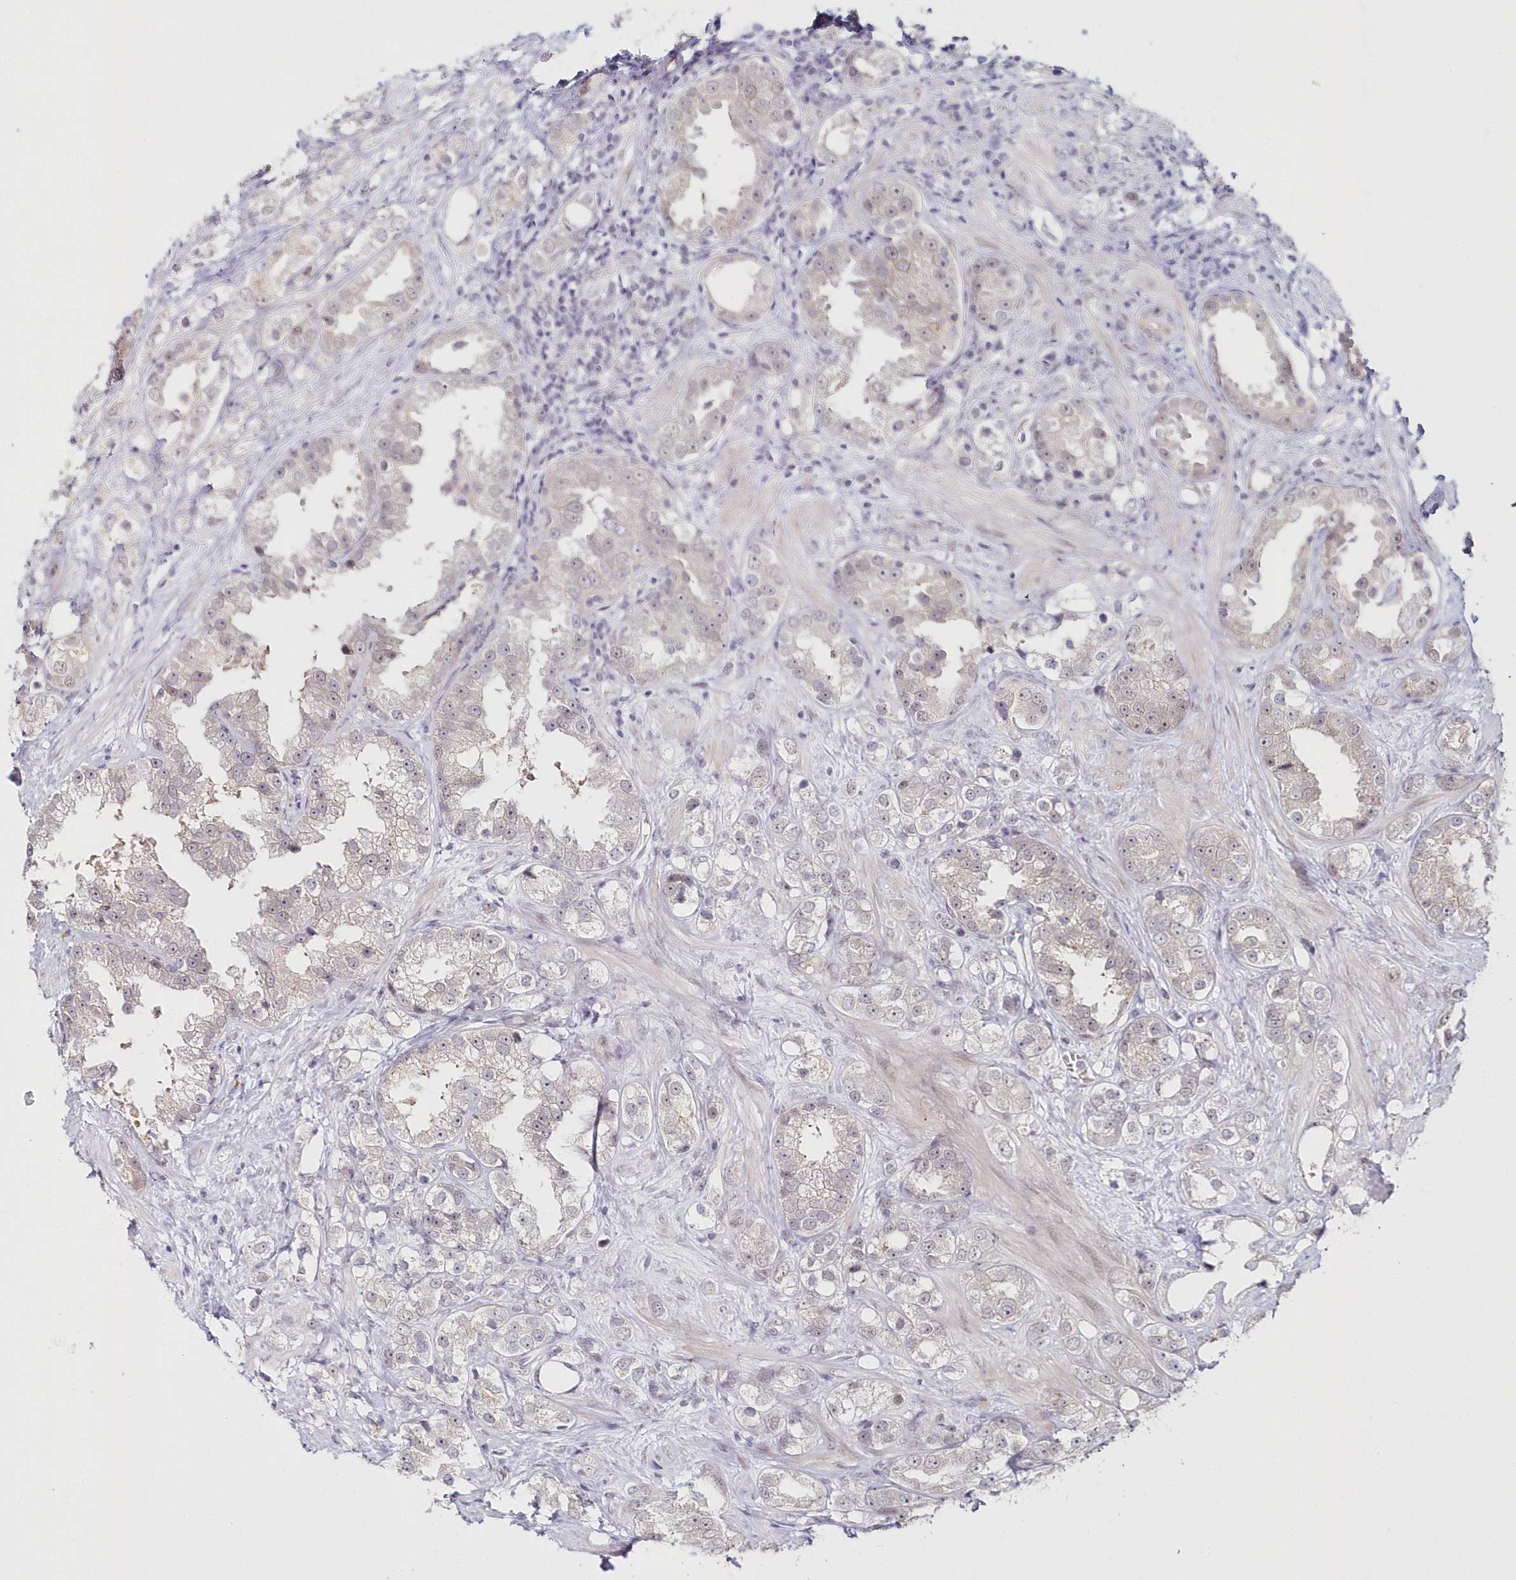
{"staining": {"intensity": "weak", "quantity": "<25%", "location": "nuclear"}, "tissue": "prostate cancer", "cell_type": "Tumor cells", "image_type": "cancer", "snomed": [{"axis": "morphology", "description": "Adenocarcinoma, NOS"}, {"axis": "topography", "description": "Prostate"}], "caption": "Immunohistochemical staining of adenocarcinoma (prostate) displays no significant positivity in tumor cells.", "gene": "HYCC2", "patient": {"sex": "male", "age": 79}}